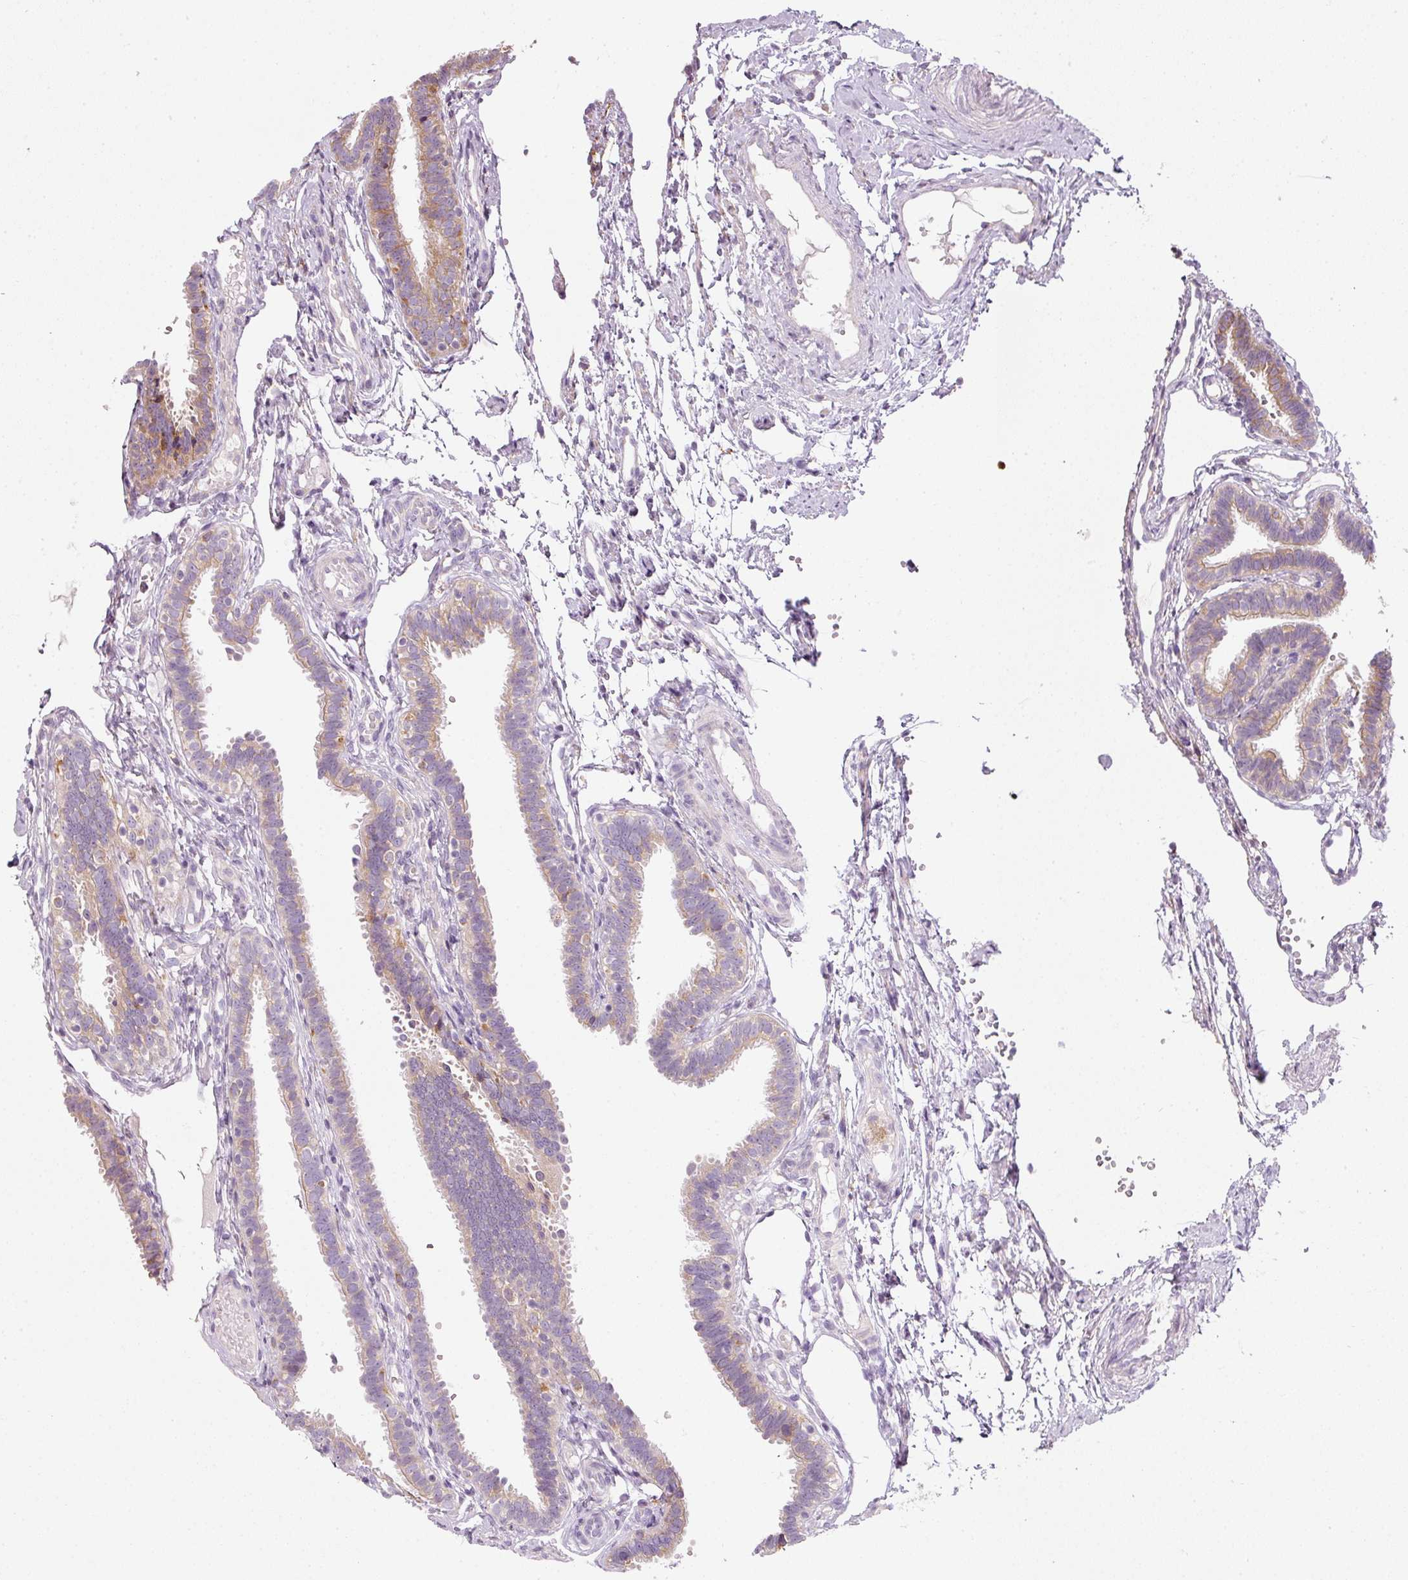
{"staining": {"intensity": "moderate", "quantity": "25%-75%", "location": "cytoplasmic/membranous"}, "tissue": "fallopian tube", "cell_type": "Glandular cells", "image_type": "normal", "snomed": [{"axis": "morphology", "description": "Normal tissue, NOS"}, {"axis": "topography", "description": "Fallopian tube"}], "caption": "A high-resolution histopathology image shows IHC staining of benign fallopian tube, which reveals moderate cytoplasmic/membranous positivity in about 25%-75% of glandular cells.", "gene": "MORN4", "patient": {"sex": "female", "age": 37}}